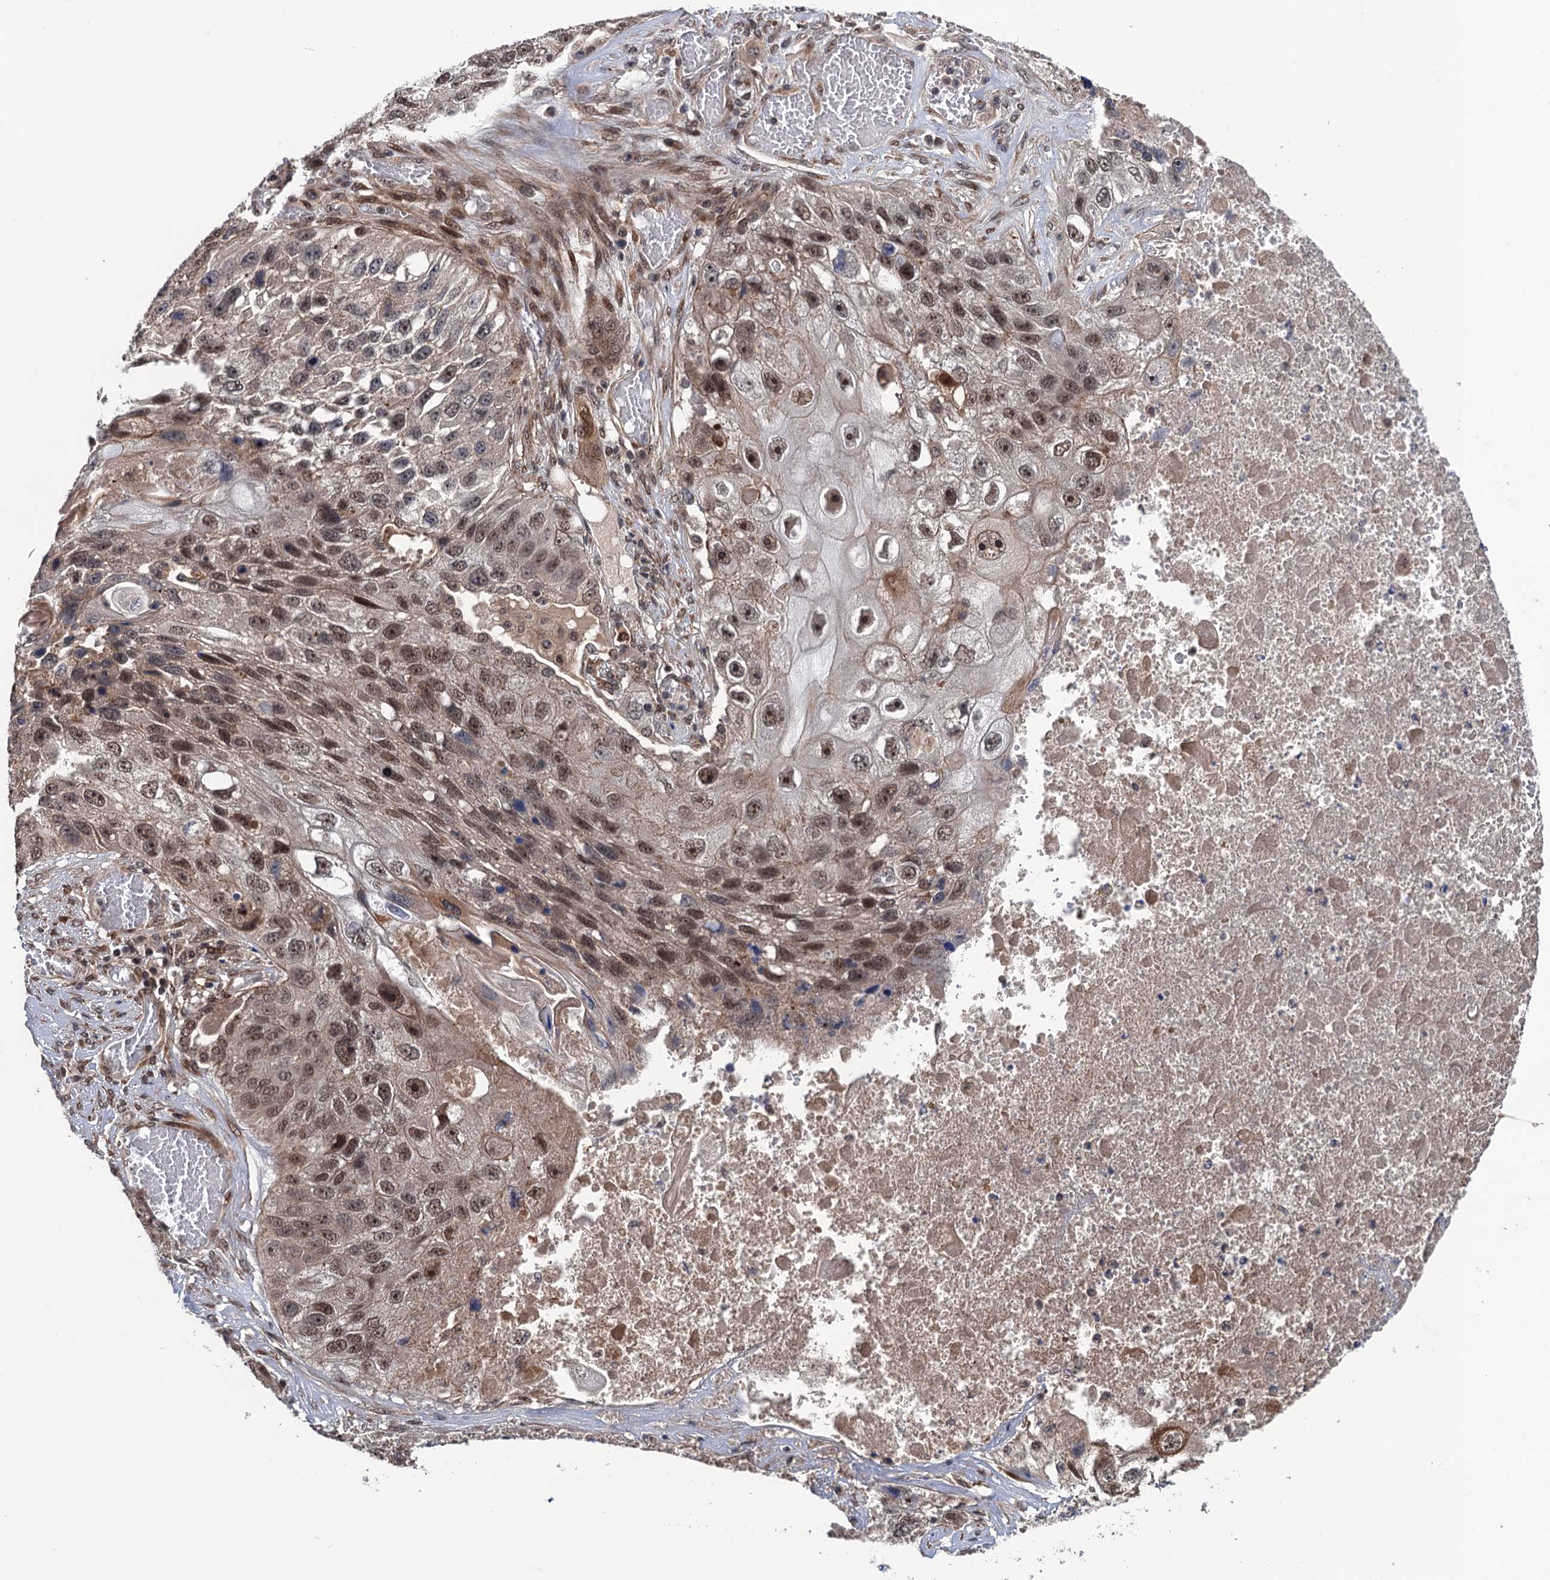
{"staining": {"intensity": "moderate", "quantity": ">75%", "location": "cytoplasmic/membranous,nuclear"}, "tissue": "lung cancer", "cell_type": "Tumor cells", "image_type": "cancer", "snomed": [{"axis": "morphology", "description": "Squamous cell carcinoma, NOS"}, {"axis": "topography", "description": "Lung"}], "caption": "Brown immunohistochemical staining in human lung cancer (squamous cell carcinoma) demonstrates moderate cytoplasmic/membranous and nuclear positivity in about >75% of tumor cells.", "gene": "RASSF4", "patient": {"sex": "male", "age": 61}}